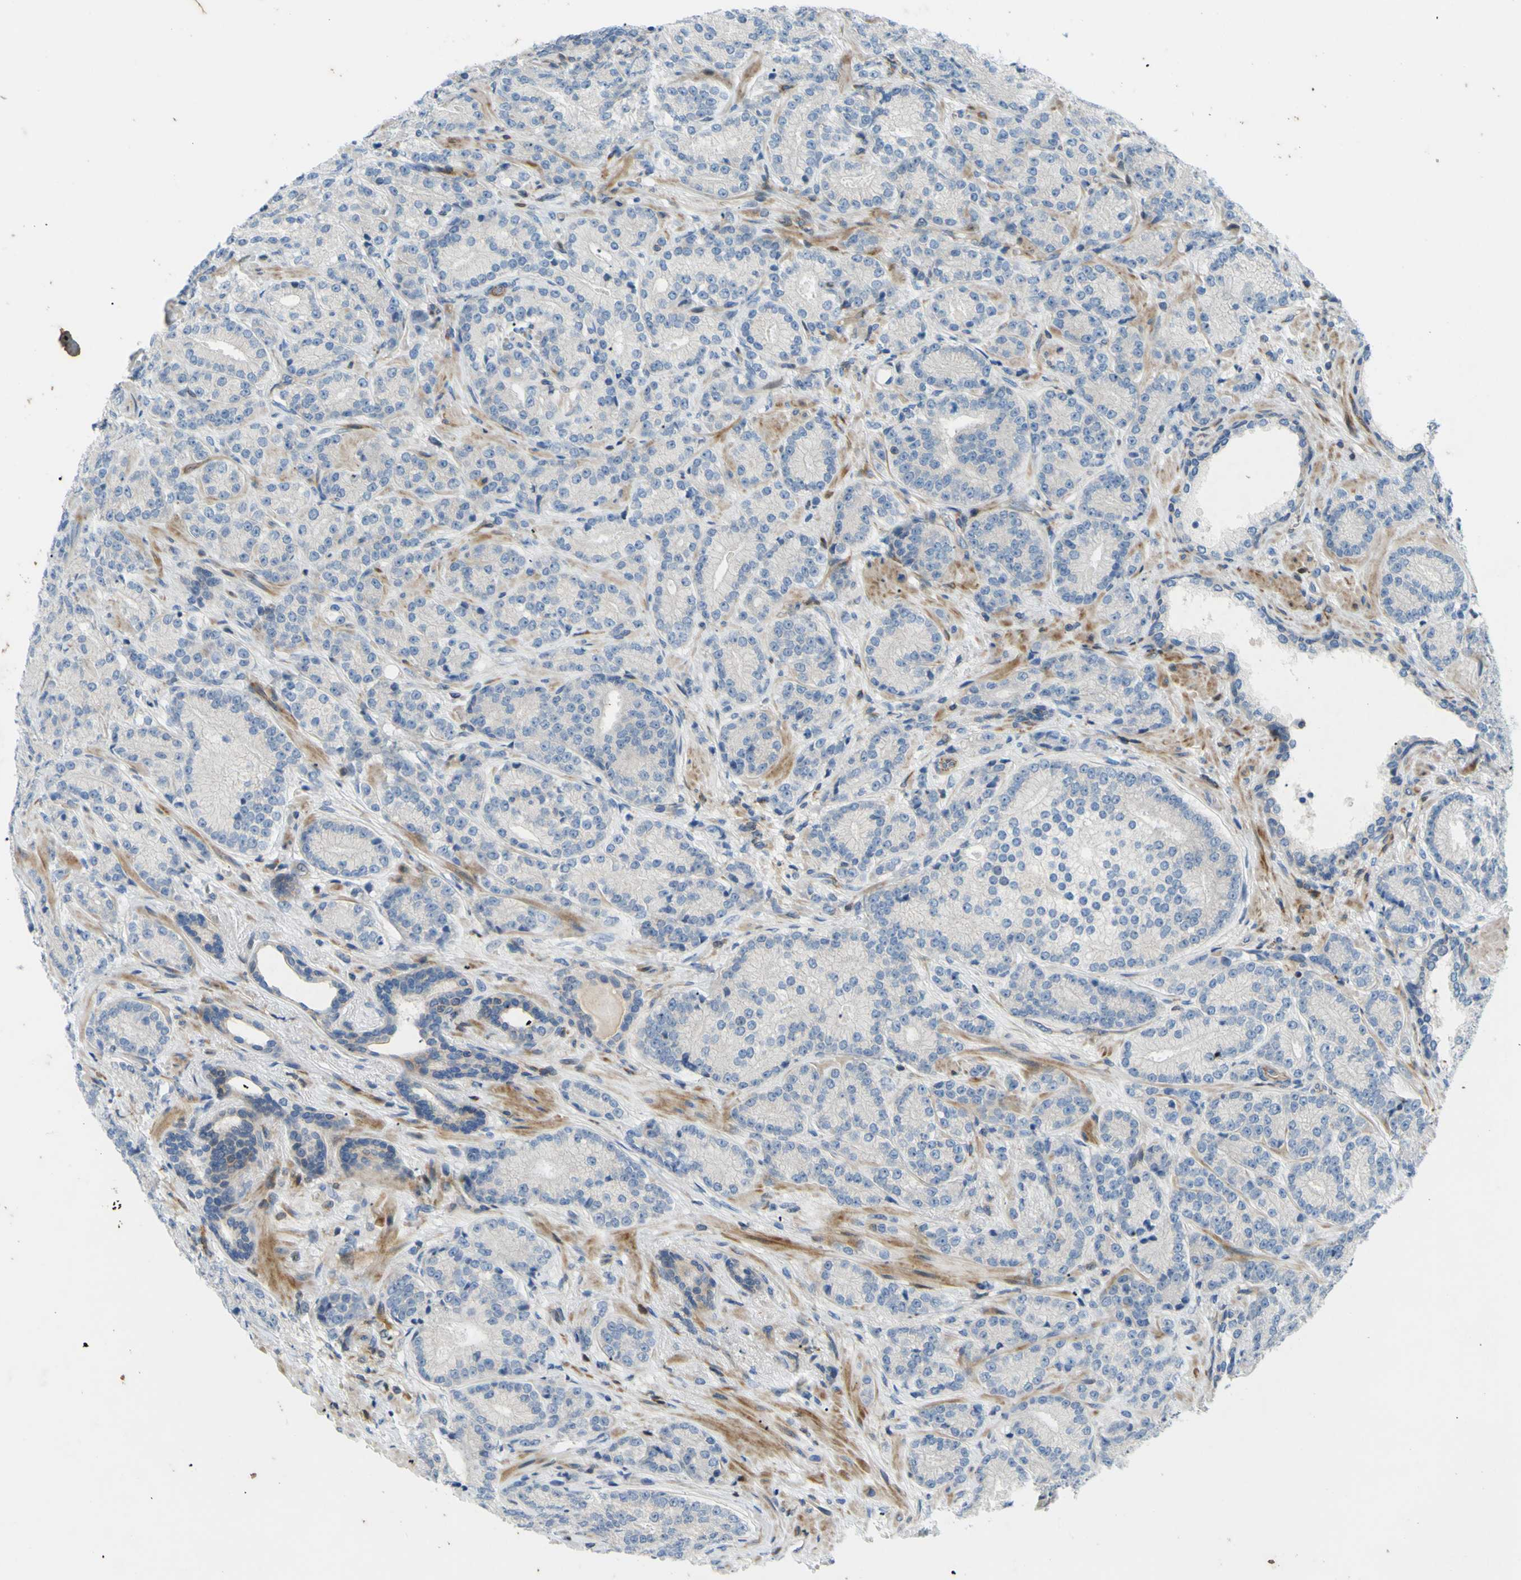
{"staining": {"intensity": "negative", "quantity": "none", "location": "none"}, "tissue": "prostate cancer", "cell_type": "Tumor cells", "image_type": "cancer", "snomed": [{"axis": "morphology", "description": "Adenocarcinoma, High grade"}, {"axis": "topography", "description": "Prostate"}], "caption": "Prostate adenocarcinoma (high-grade) was stained to show a protein in brown. There is no significant positivity in tumor cells.", "gene": "PAK2", "patient": {"sex": "male", "age": 61}}